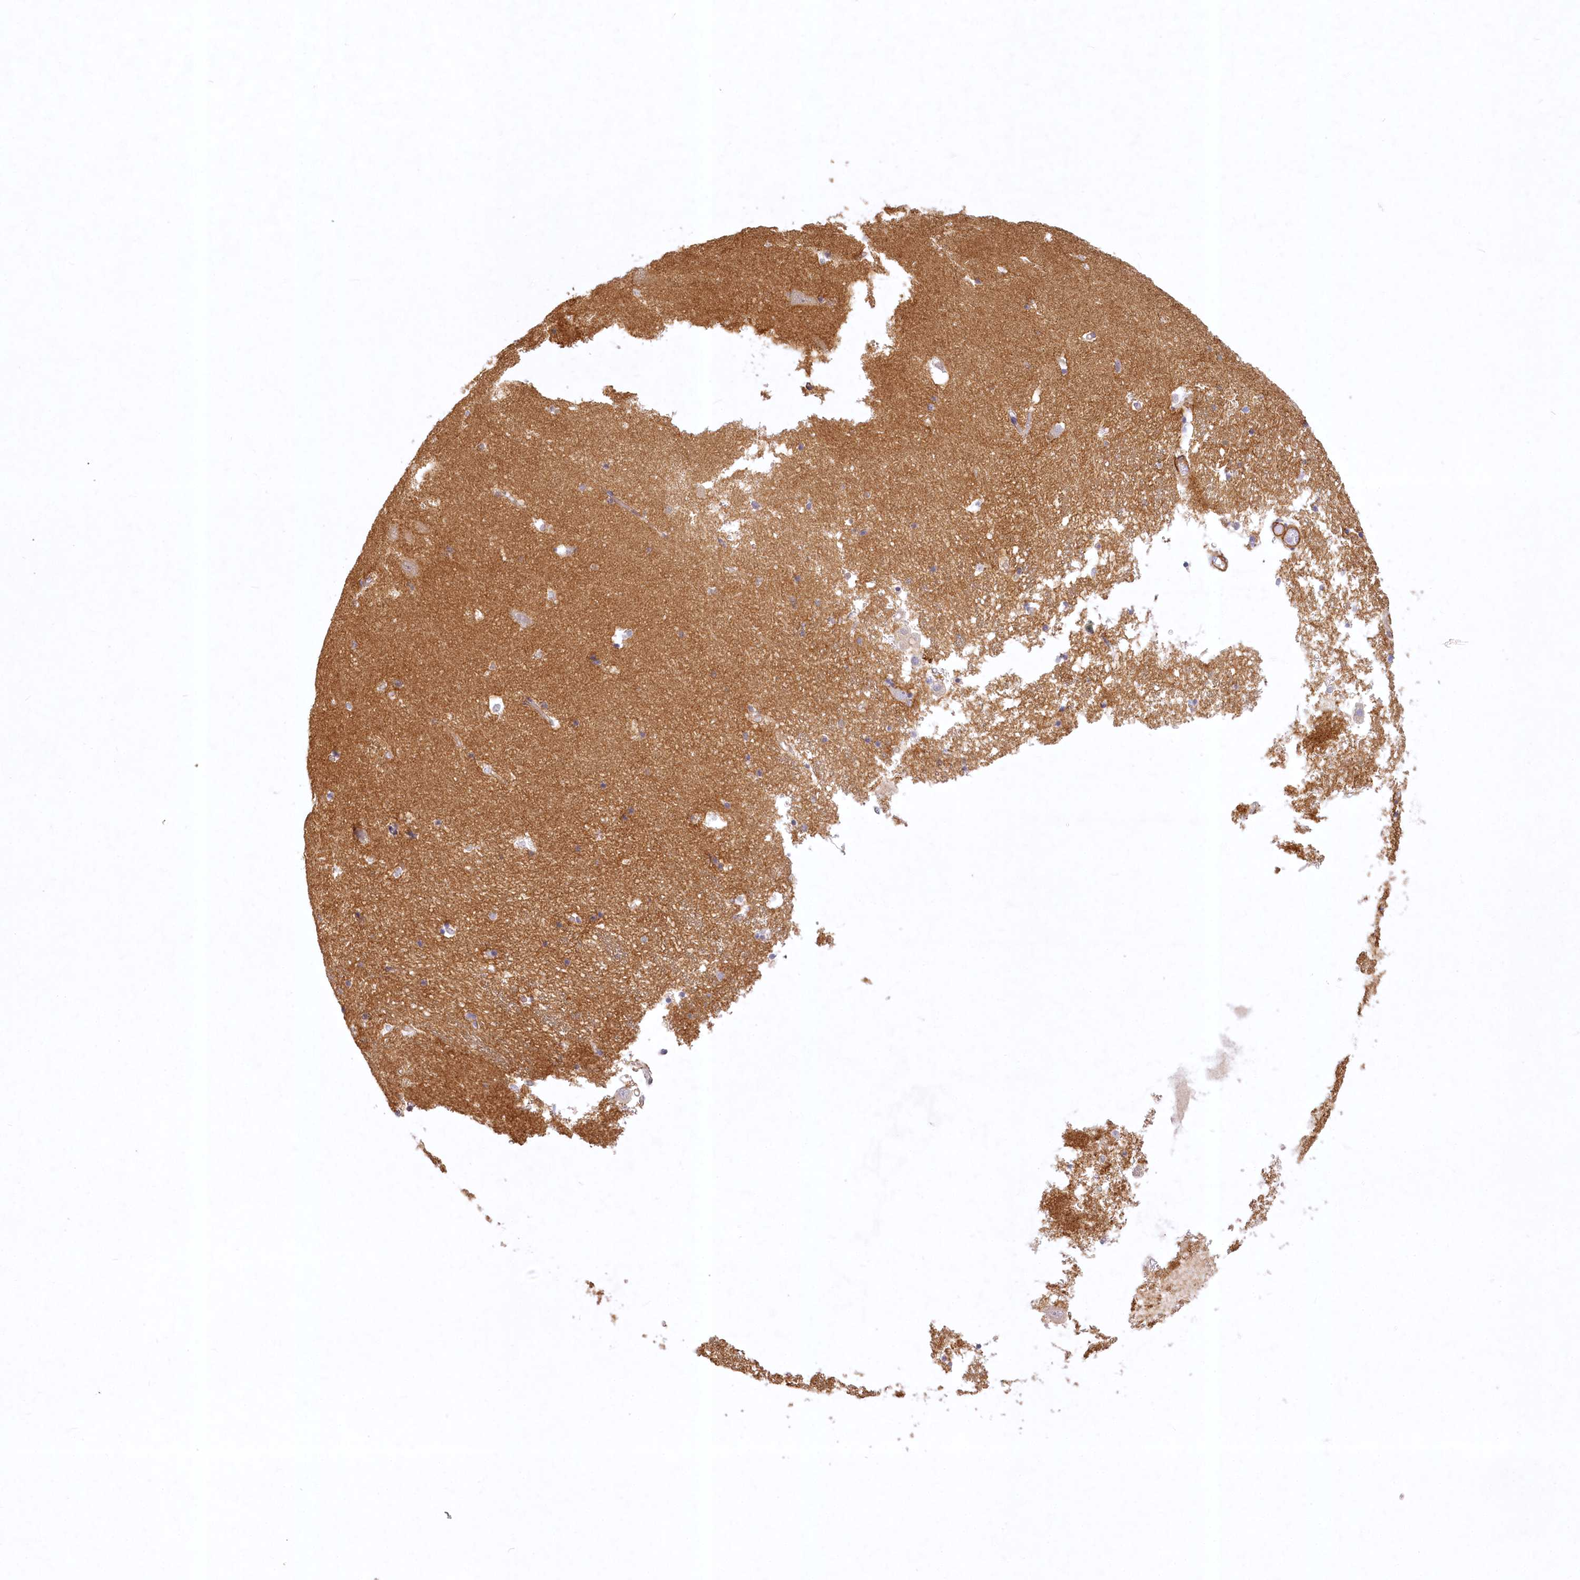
{"staining": {"intensity": "weak", "quantity": "<25%", "location": "cytoplasmic/membranous"}, "tissue": "hippocampus", "cell_type": "Glial cells", "image_type": "normal", "snomed": [{"axis": "morphology", "description": "Normal tissue, NOS"}, {"axis": "topography", "description": "Hippocampus"}], "caption": "A high-resolution image shows IHC staining of unremarkable hippocampus, which demonstrates no significant expression in glial cells. (Stains: DAB immunohistochemistry with hematoxylin counter stain, Microscopy: brightfield microscopy at high magnification).", "gene": "INPP4B", "patient": {"sex": "male", "age": 70}}